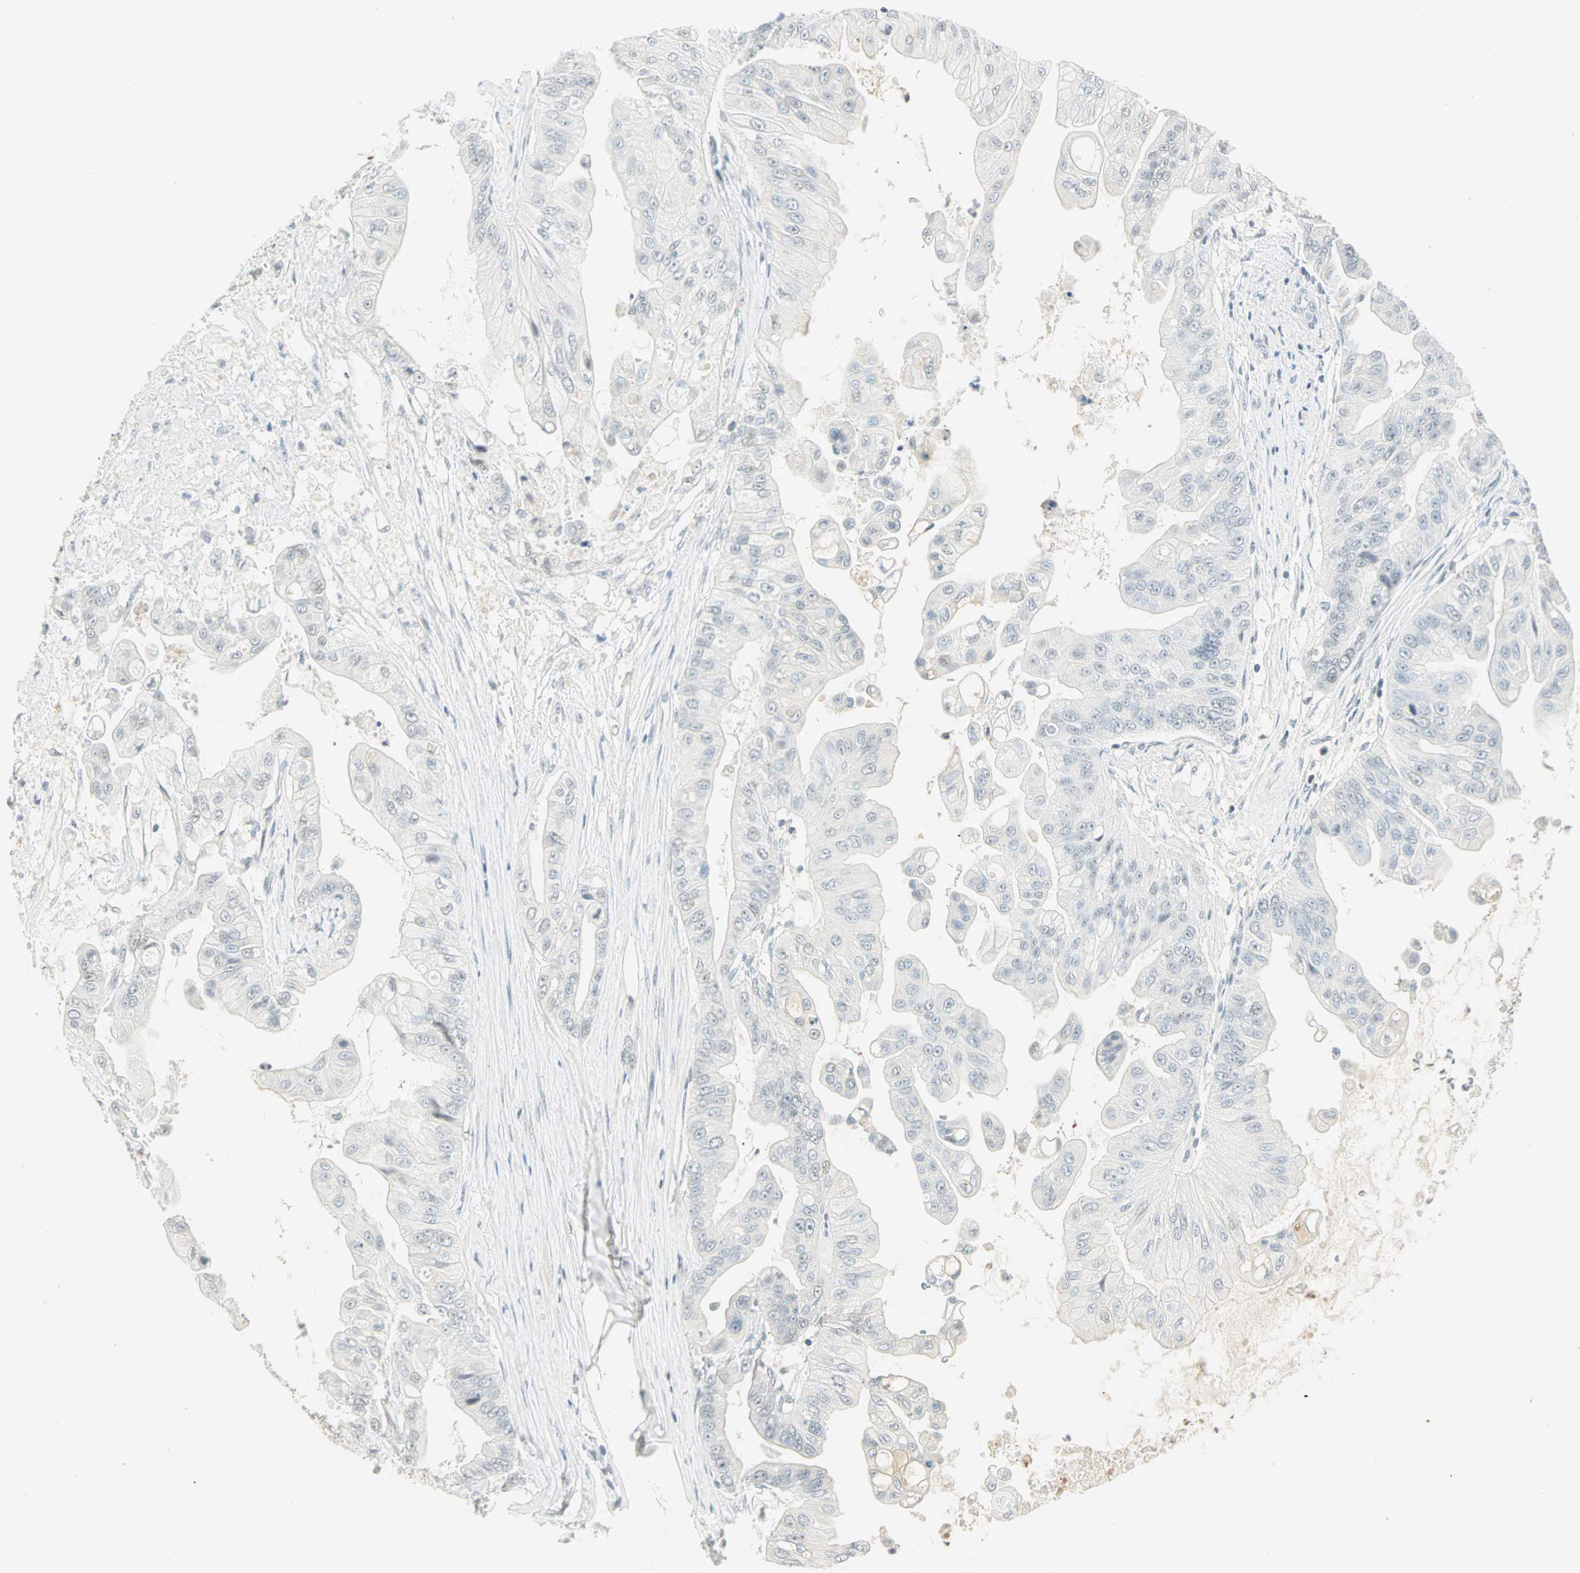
{"staining": {"intensity": "weak", "quantity": "<25%", "location": "none"}, "tissue": "pancreatic cancer", "cell_type": "Tumor cells", "image_type": "cancer", "snomed": [{"axis": "morphology", "description": "Adenocarcinoma, NOS"}, {"axis": "topography", "description": "Pancreas"}], "caption": "Tumor cells are negative for protein expression in human pancreatic cancer (adenocarcinoma). (DAB (3,3'-diaminobenzidine) immunohistochemistry (IHC), high magnification).", "gene": "SMAD3", "patient": {"sex": "female", "age": 75}}